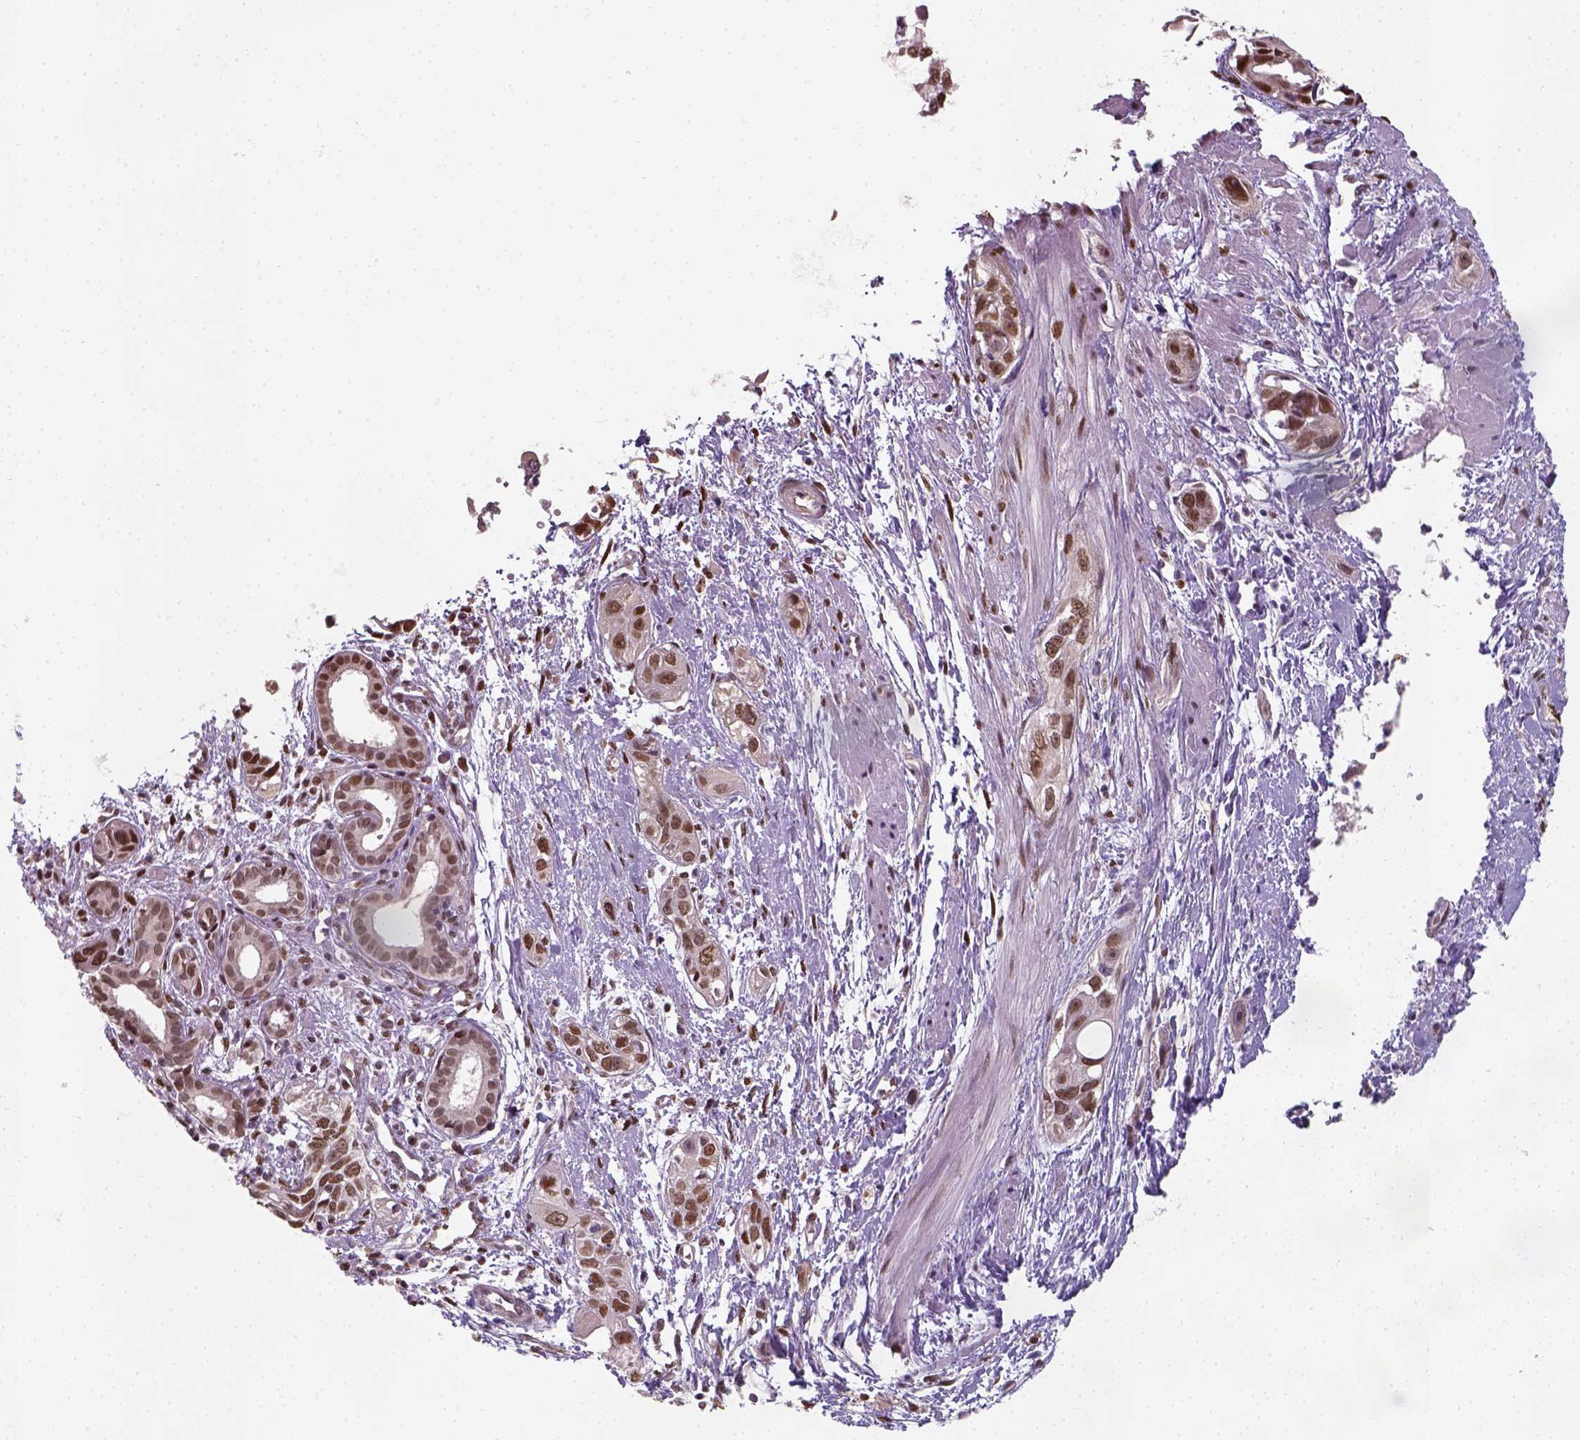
{"staining": {"intensity": "moderate", "quantity": ">75%", "location": "nuclear"}, "tissue": "pancreatic cancer", "cell_type": "Tumor cells", "image_type": "cancer", "snomed": [{"axis": "morphology", "description": "Adenocarcinoma, NOS"}, {"axis": "topography", "description": "Pancreas"}], "caption": "A photomicrograph of human pancreatic cancer (adenocarcinoma) stained for a protein demonstrates moderate nuclear brown staining in tumor cells. The staining is performed using DAB (3,3'-diaminobenzidine) brown chromogen to label protein expression. The nuclei are counter-stained blue using hematoxylin.", "gene": "C1orf112", "patient": {"sex": "female", "age": 55}}